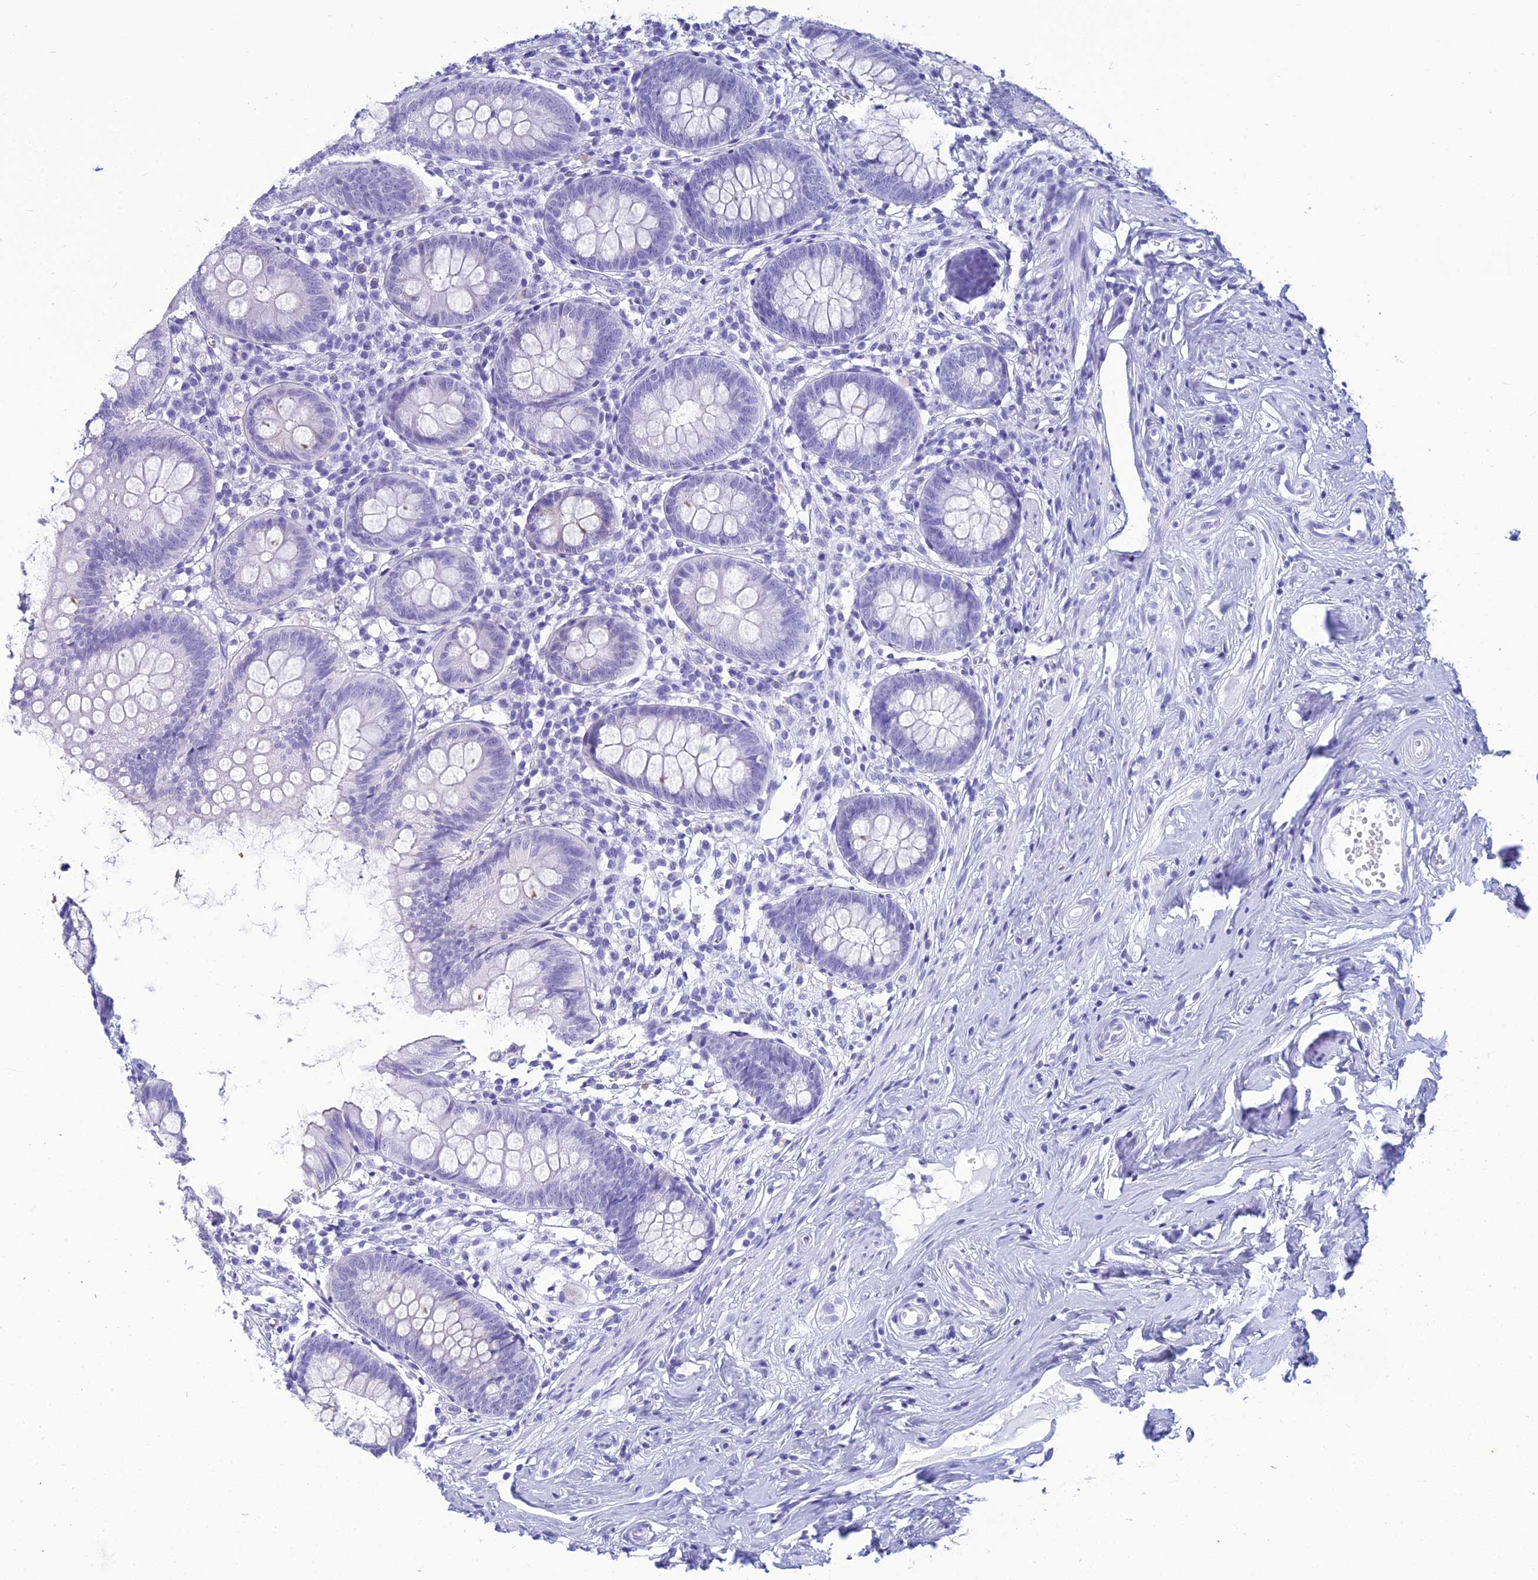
{"staining": {"intensity": "negative", "quantity": "none", "location": "none"}, "tissue": "appendix", "cell_type": "Glandular cells", "image_type": "normal", "snomed": [{"axis": "morphology", "description": "Normal tissue, NOS"}, {"axis": "topography", "description": "Appendix"}], "caption": "The histopathology image reveals no staining of glandular cells in normal appendix. (DAB (3,3'-diaminobenzidine) IHC, high magnification).", "gene": "ZNF442", "patient": {"sex": "female", "age": 51}}